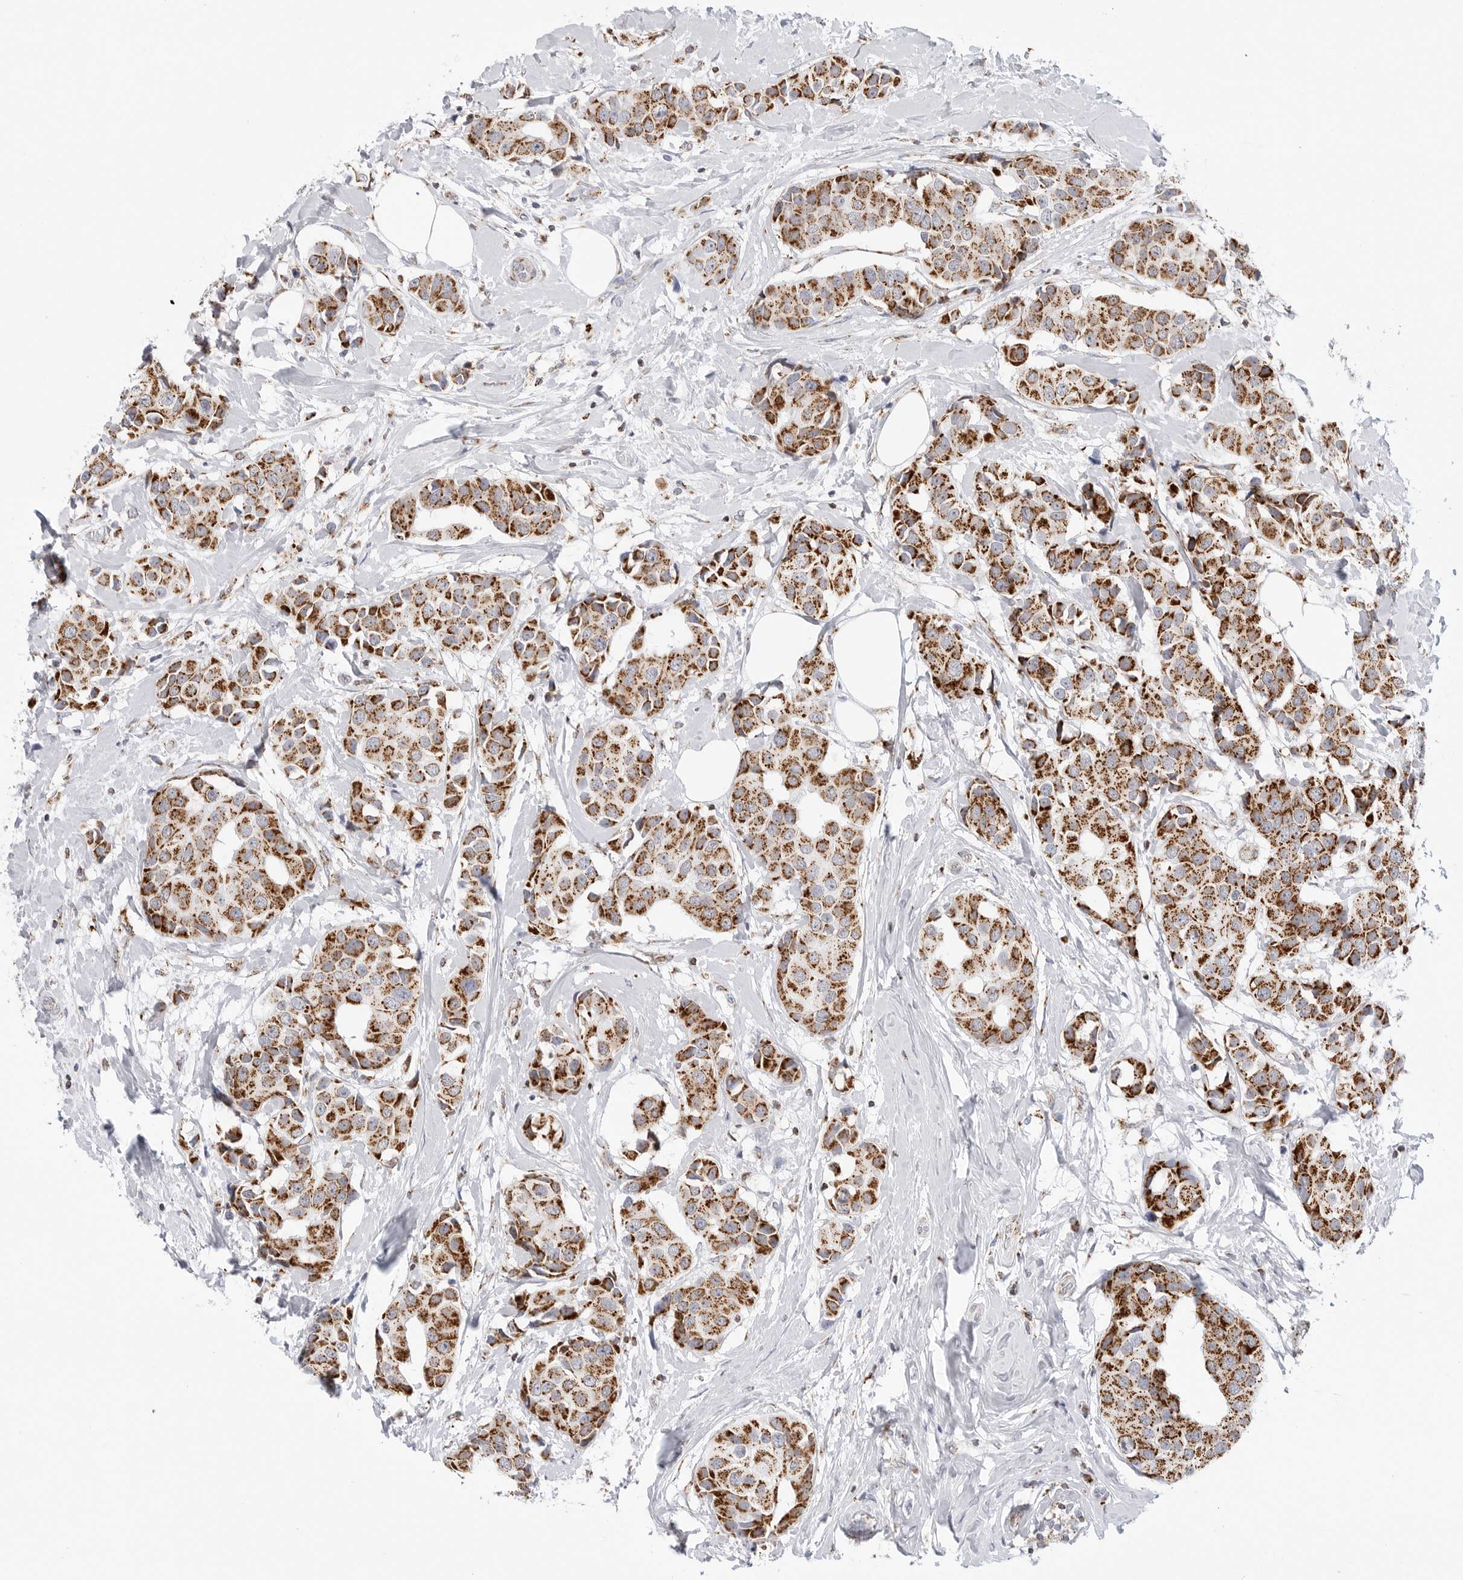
{"staining": {"intensity": "strong", "quantity": ">75%", "location": "cytoplasmic/membranous"}, "tissue": "breast cancer", "cell_type": "Tumor cells", "image_type": "cancer", "snomed": [{"axis": "morphology", "description": "Normal tissue, NOS"}, {"axis": "morphology", "description": "Duct carcinoma"}, {"axis": "topography", "description": "Breast"}], "caption": "Immunohistochemical staining of human breast cancer displays high levels of strong cytoplasmic/membranous staining in about >75% of tumor cells.", "gene": "ATP5IF1", "patient": {"sex": "female", "age": 39}}